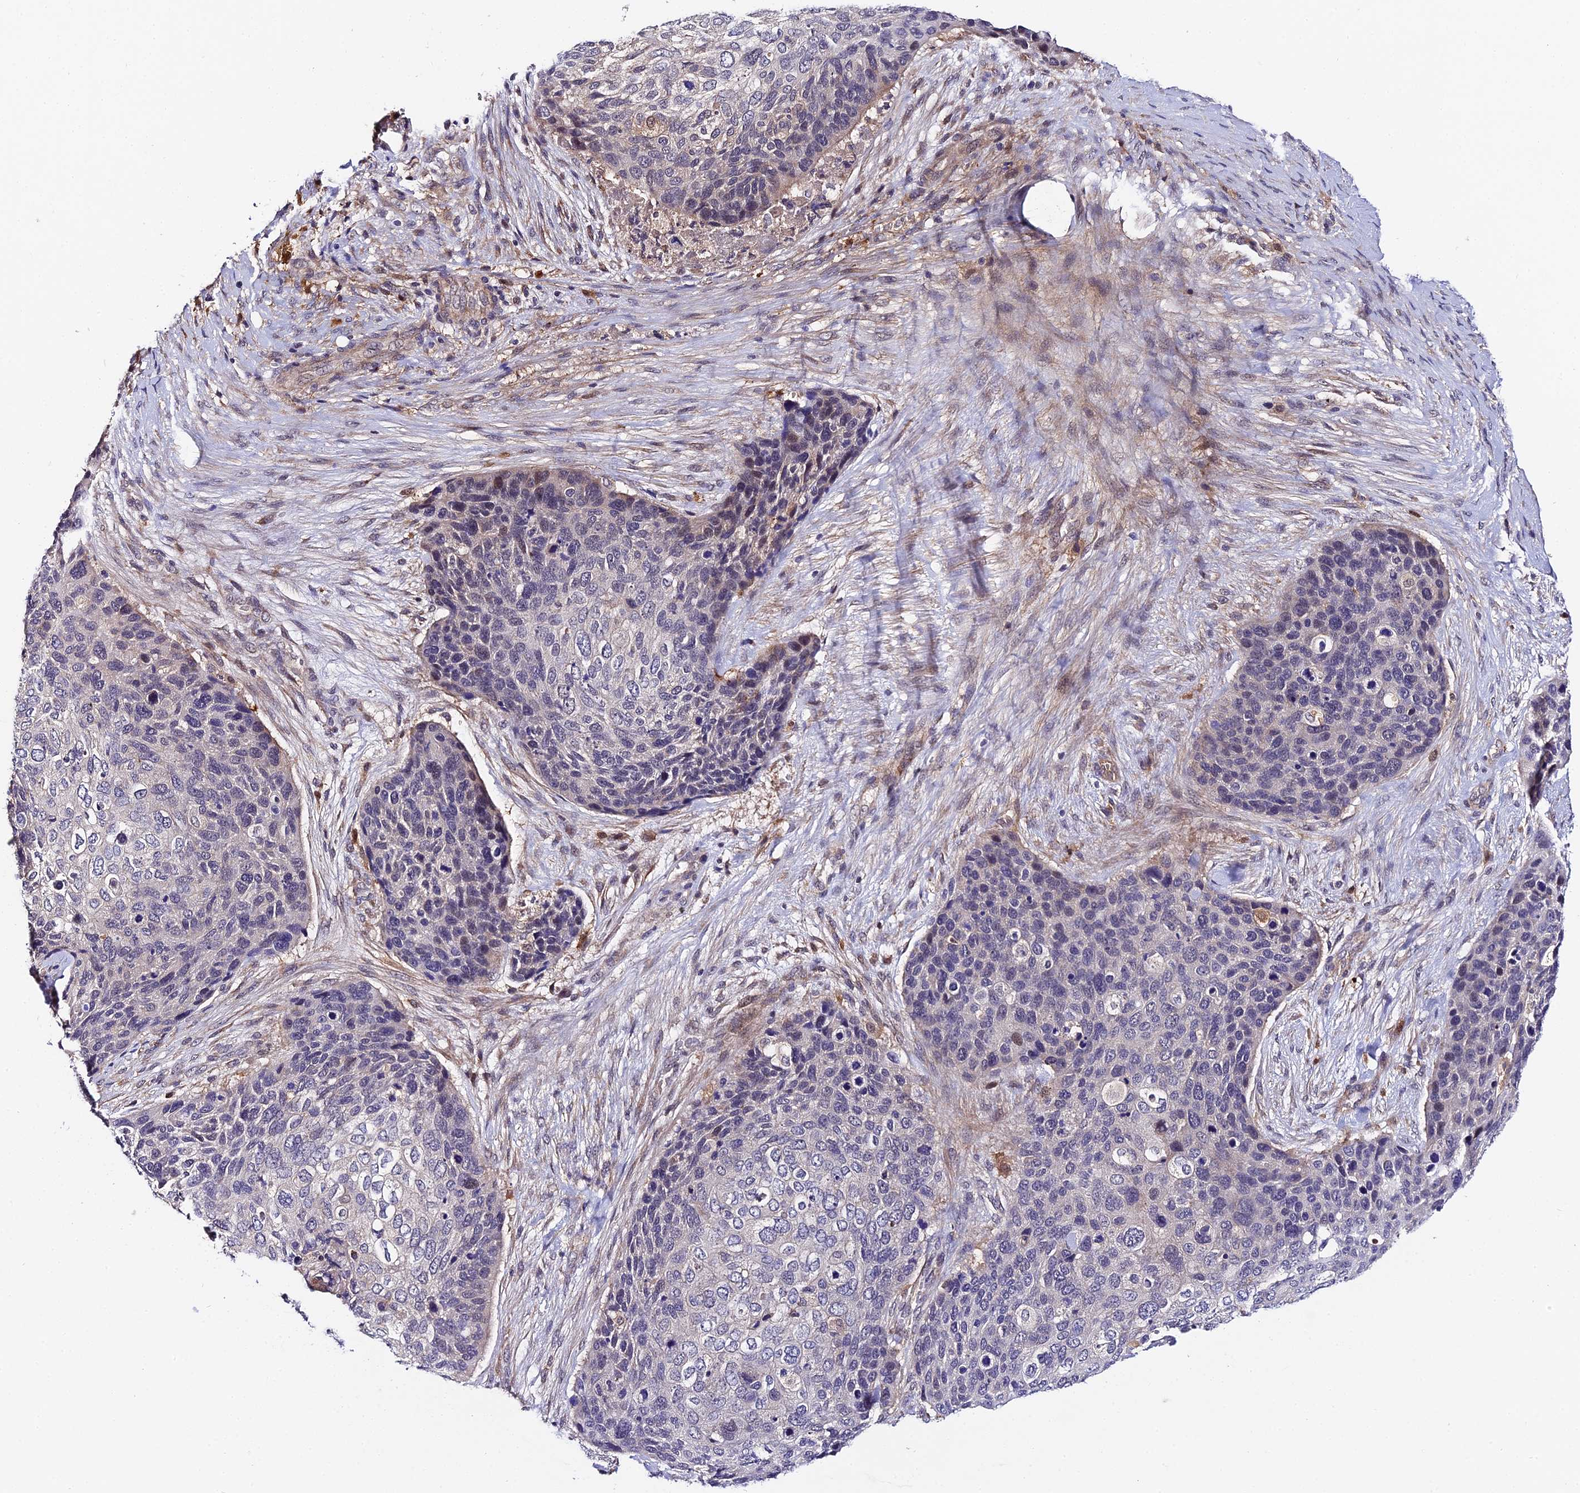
{"staining": {"intensity": "negative", "quantity": "none", "location": "none"}, "tissue": "skin cancer", "cell_type": "Tumor cells", "image_type": "cancer", "snomed": [{"axis": "morphology", "description": "Basal cell carcinoma"}, {"axis": "topography", "description": "Skin"}], "caption": "Immunohistochemistry of skin basal cell carcinoma exhibits no staining in tumor cells.", "gene": "ZBED8", "patient": {"sex": "female", "age": 74}}